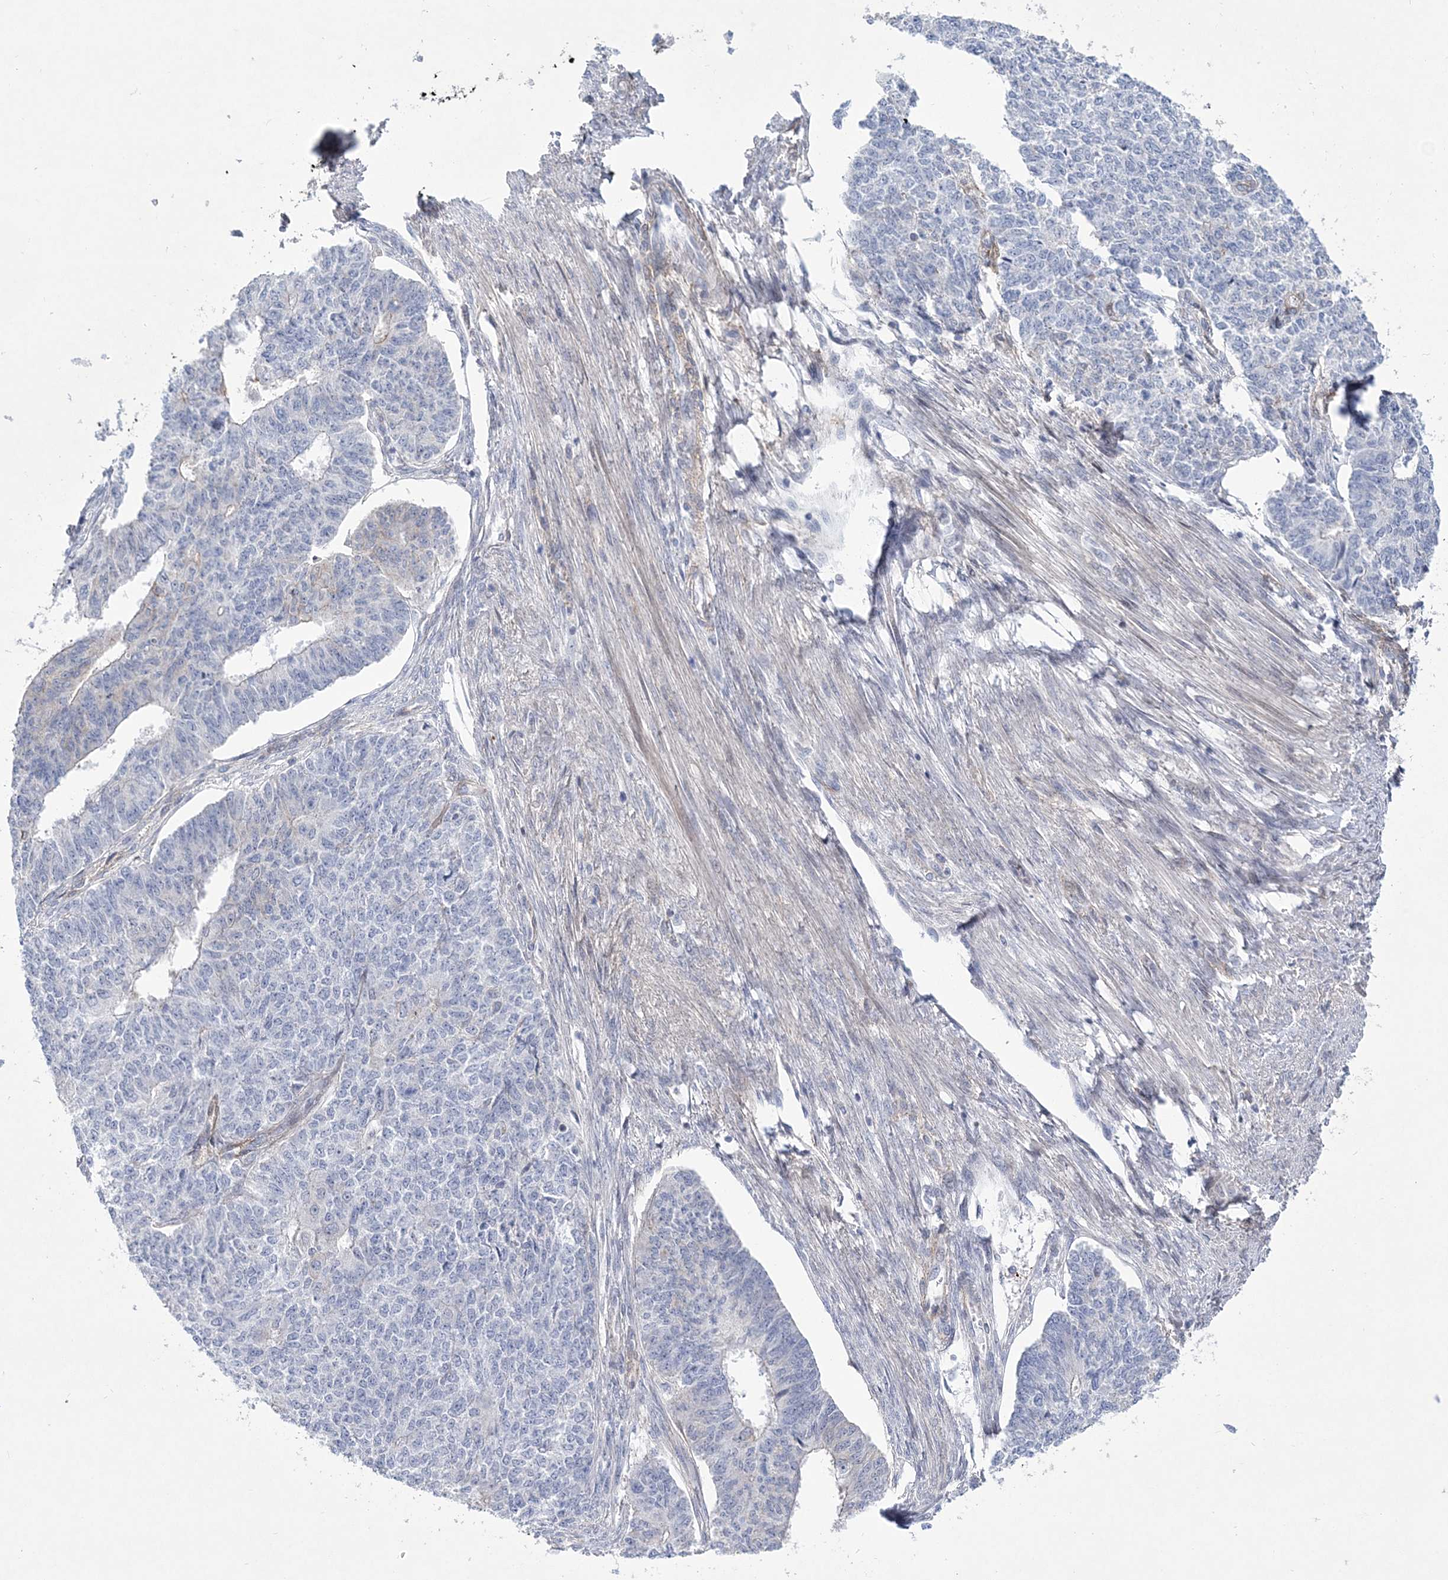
{"staining": {"intensity": "negative", "quantity": "none", "location": "none"}, "tissue": "endometrial cancer", "cell_type": "Tumor cells", "image_type": "cancer", "snomed": [{"axis": "morphology", "description": "Adenocarcinoma, NOS"}, {"axis": "topography", "description": "Endometrium"}], "caption": "Immunohistochemical staining of human endometrial cancer reveals no significant staining in tumor cells.", "gene": "ANO1", "patient": {"sex": "female", "age": 32}}